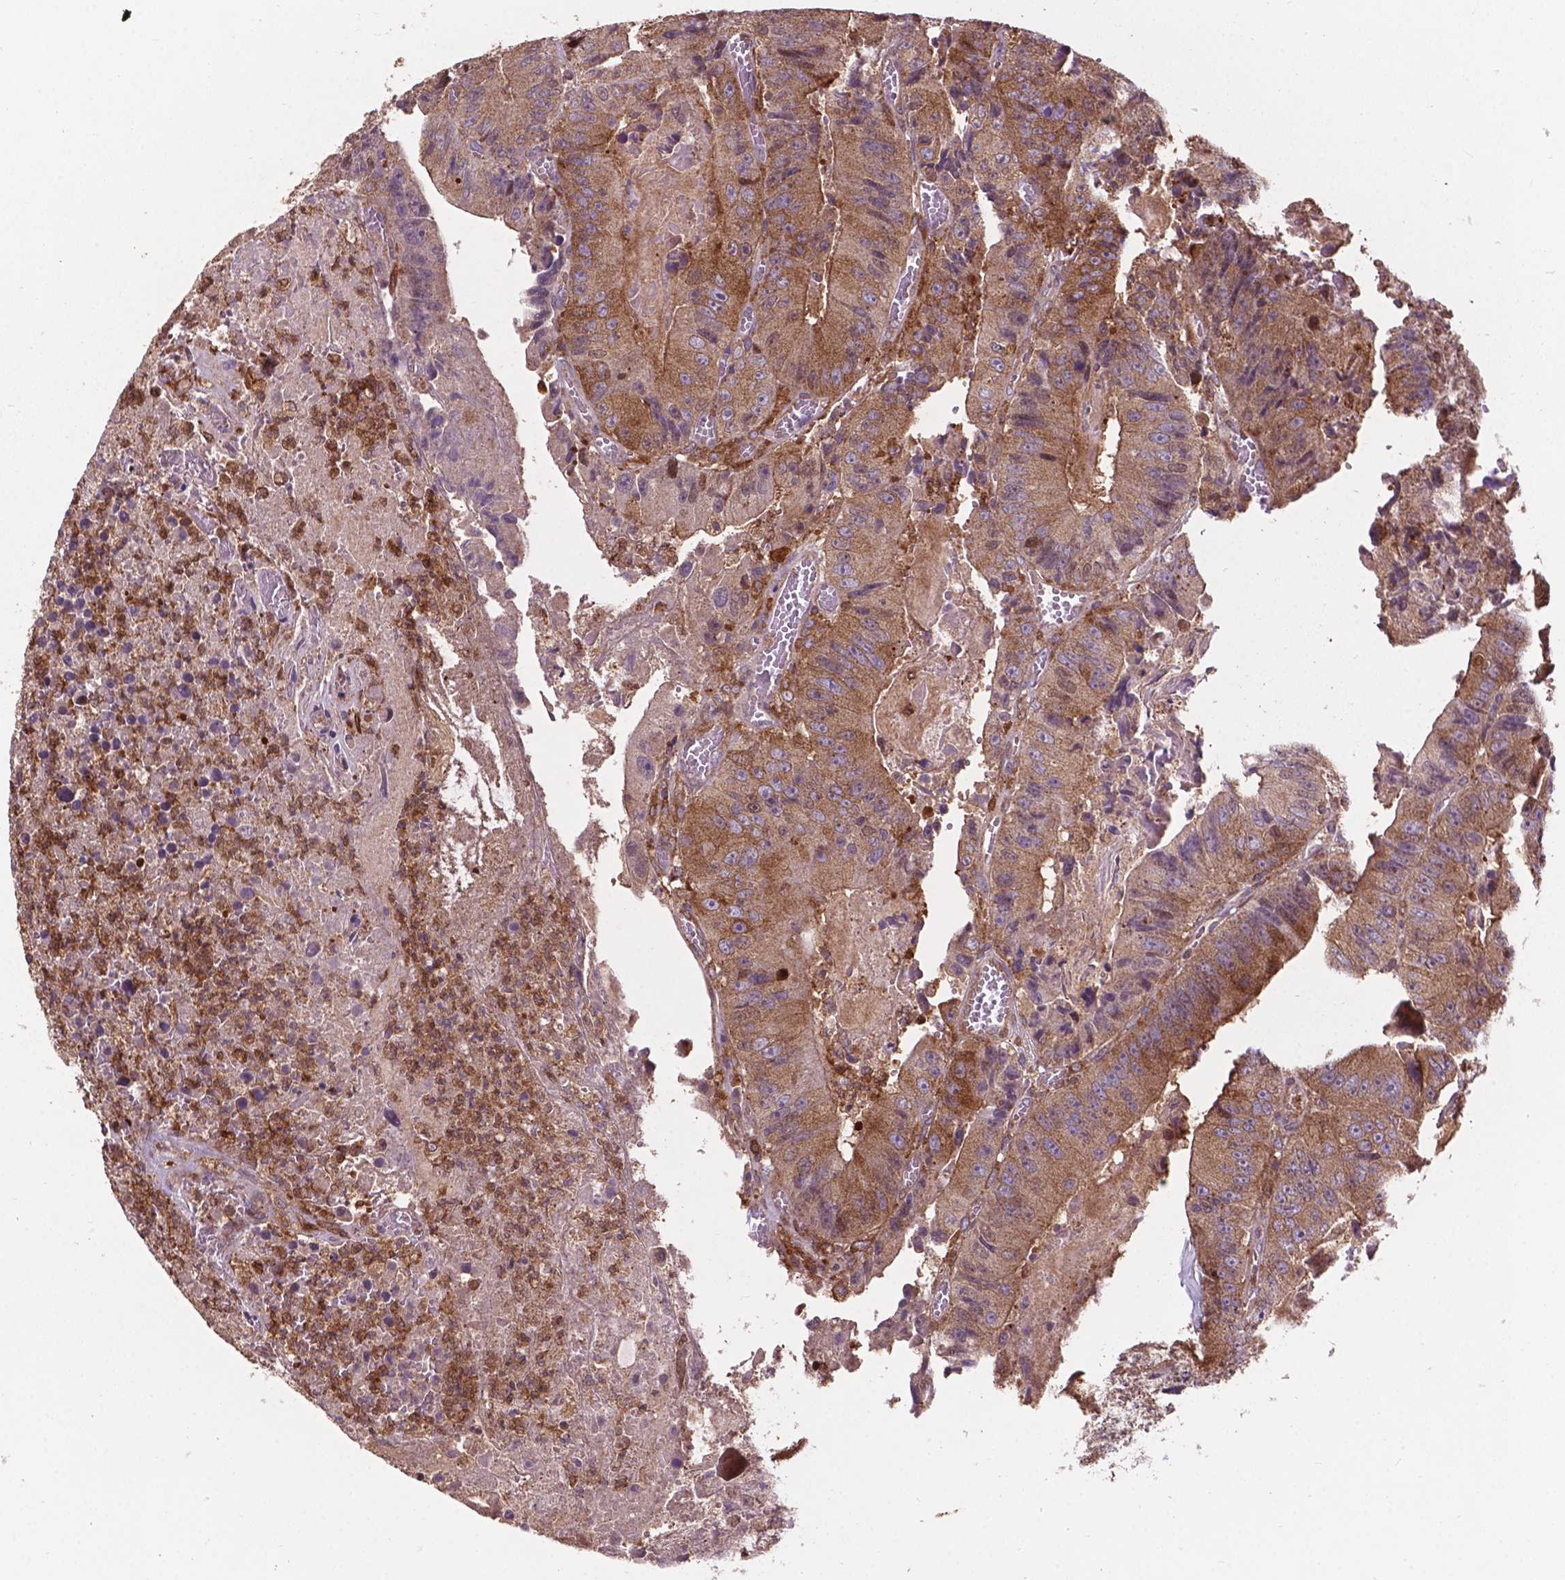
{"staining": {"intensity": "moderate", "quantity": ">75%", "location": "cytoplasmic/membranous"}, "tissue": "colorectal cancer", "cell_type": "Tumor cells", "image_type": "cancer", "snomed": [{"axis": "morphology", "description": "Adenocarcinoma, NOS"}, {"axis": "topography", "description": "Colon"}], "caption": "Protein staining of colorectal cancer tissue demonstrates moderate cytoplasmic/membranous expression in about >75% of tumor cells. The protein is shown in brown color, while the nuclei are stained blue.", "gene": "SMAD3", "patient": {"sex": "female", "age": 86}}